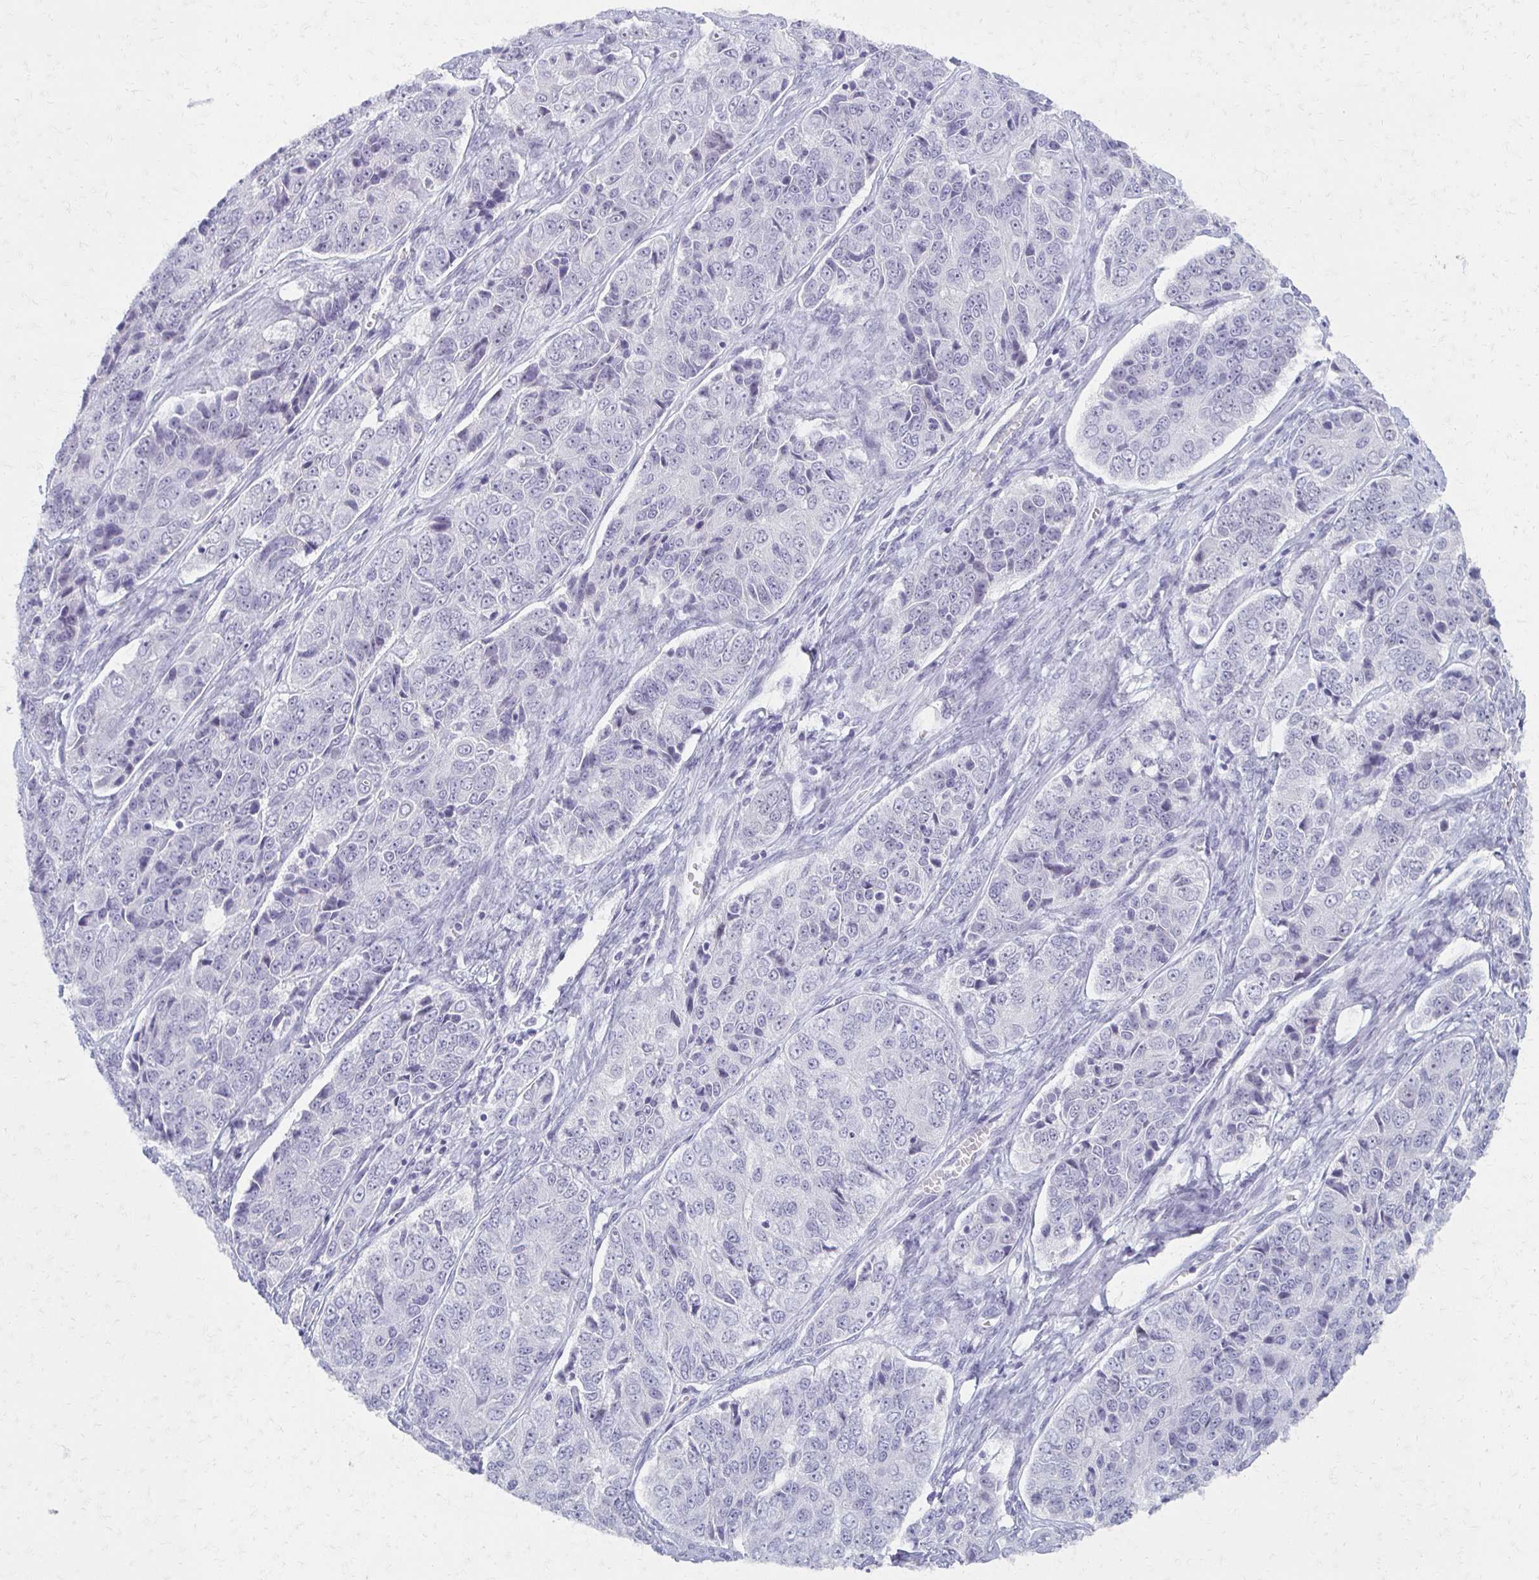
{"staining": {"intensity": "negative", "quantity": "none", "location": "none"}, "tissue": "ovarian cancer", "cell_type": "Tumor cells", "image_type": "cancer", "snomed": [{"axis": "morphology", "description": "Carcinoma, endometroid"}, {"axis": "topography", "description": "Ovary"}], "caption": "Image shows no protein staining in tumor cells of ovarian endometroid carcinoma tissue. (DAB immunohistochemistry with hematoxylin counter stain).", "gene": "MORC4", "patient": {"sex": "female", "age": 51}}